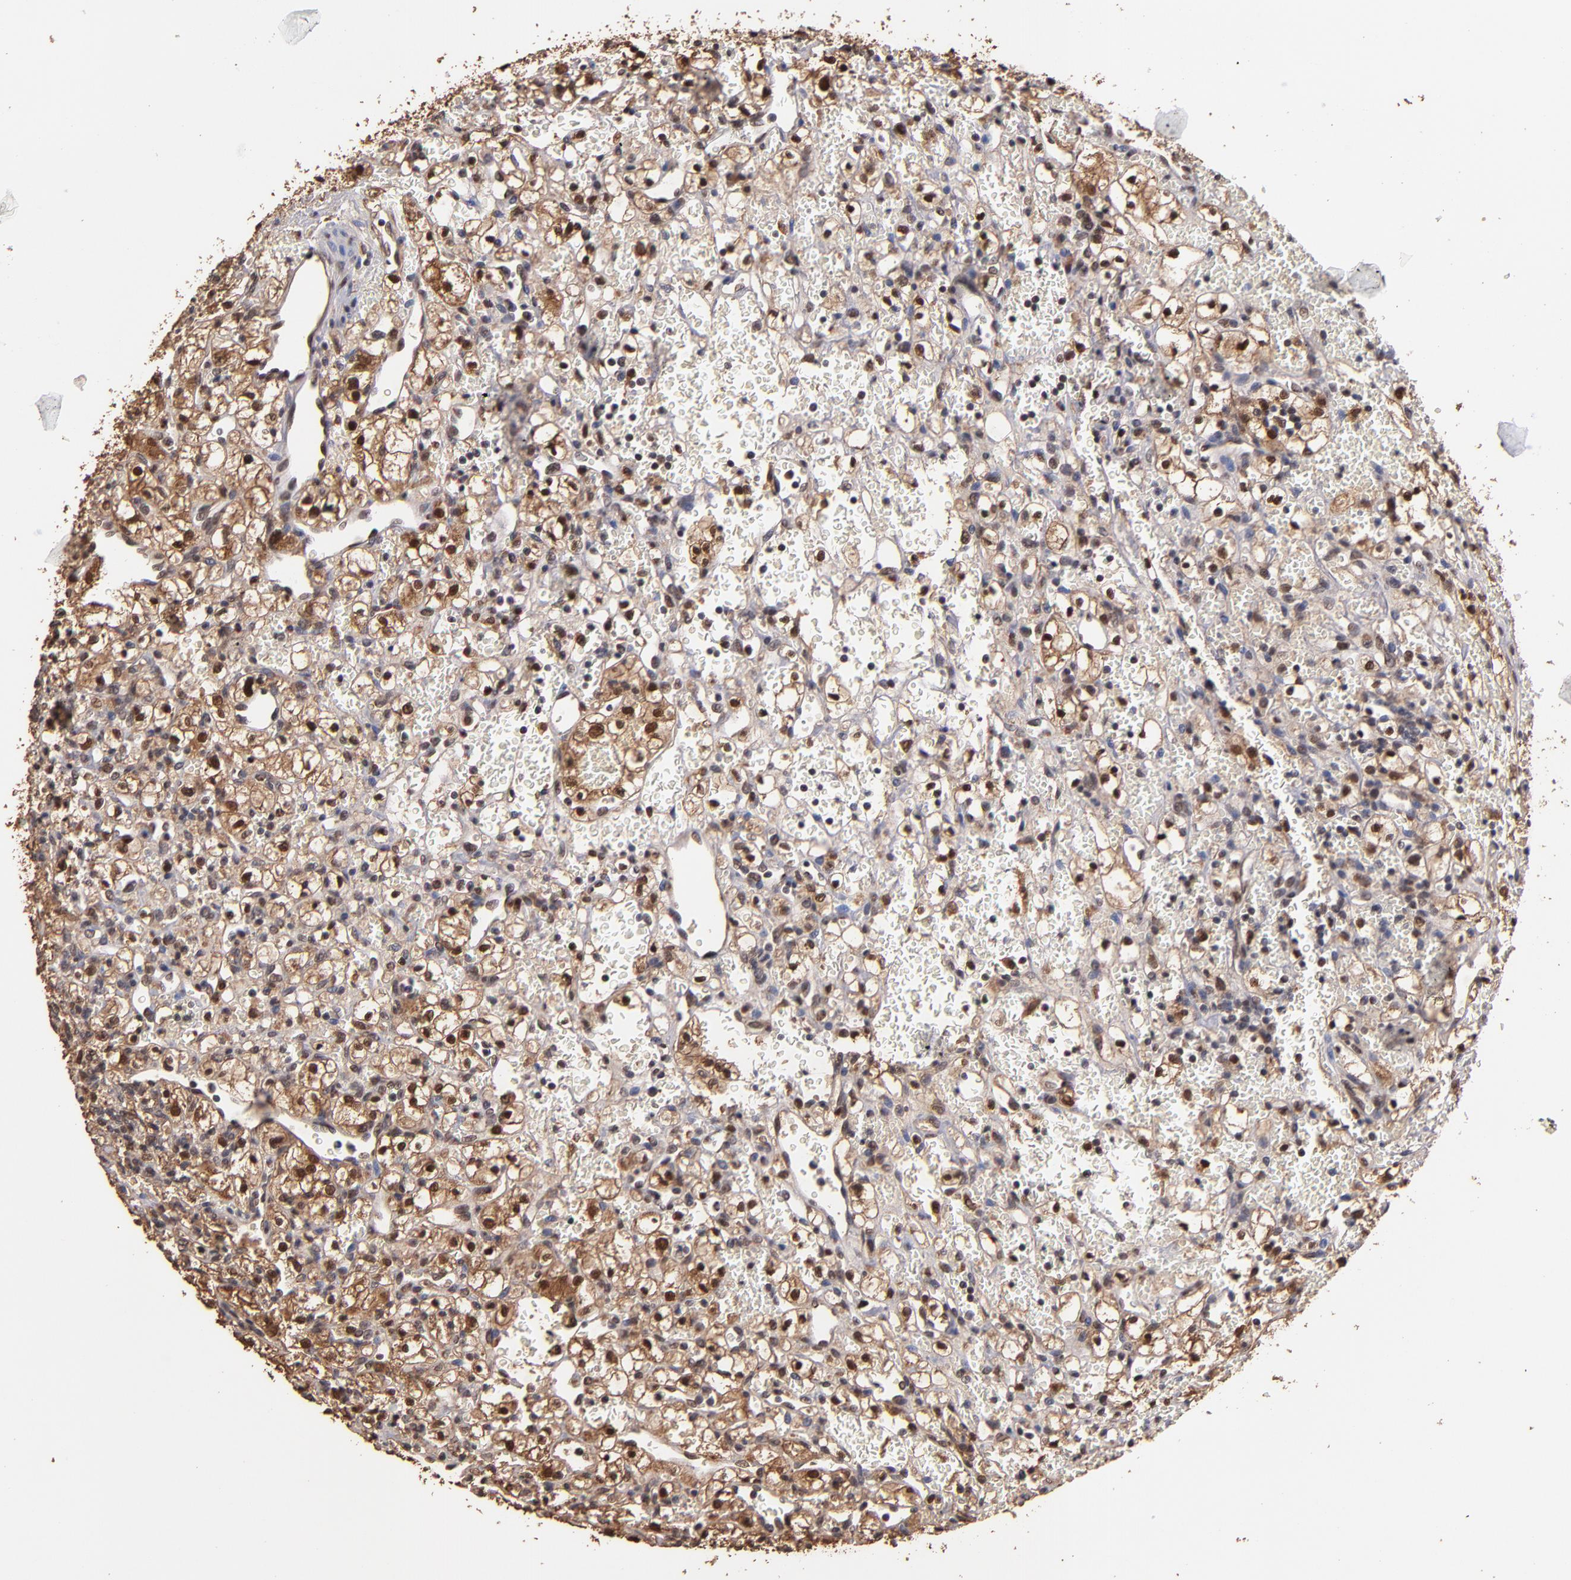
{"staining": {"intensity": "moderate", "quantity": ">75%", "location": "cytoplasmic/membranous,nuclear"}, "tissue": "renal cancer", "cell_type": "Tumor cells", "image_type": "cancer", "snomed": [{"axis": "morphology", "description": "Adenocarcinoma, NOS"}, {"axis": "topography", "description": "Kidney"}], "caption": "Renal cancer (adenocarcinoma) stained for a protein reveals moderate cytoplasmic/membranous and nuclear positivity in tumor cells.", "gene": "EAPP", "patient": {"sex": "female", "age": 62}}